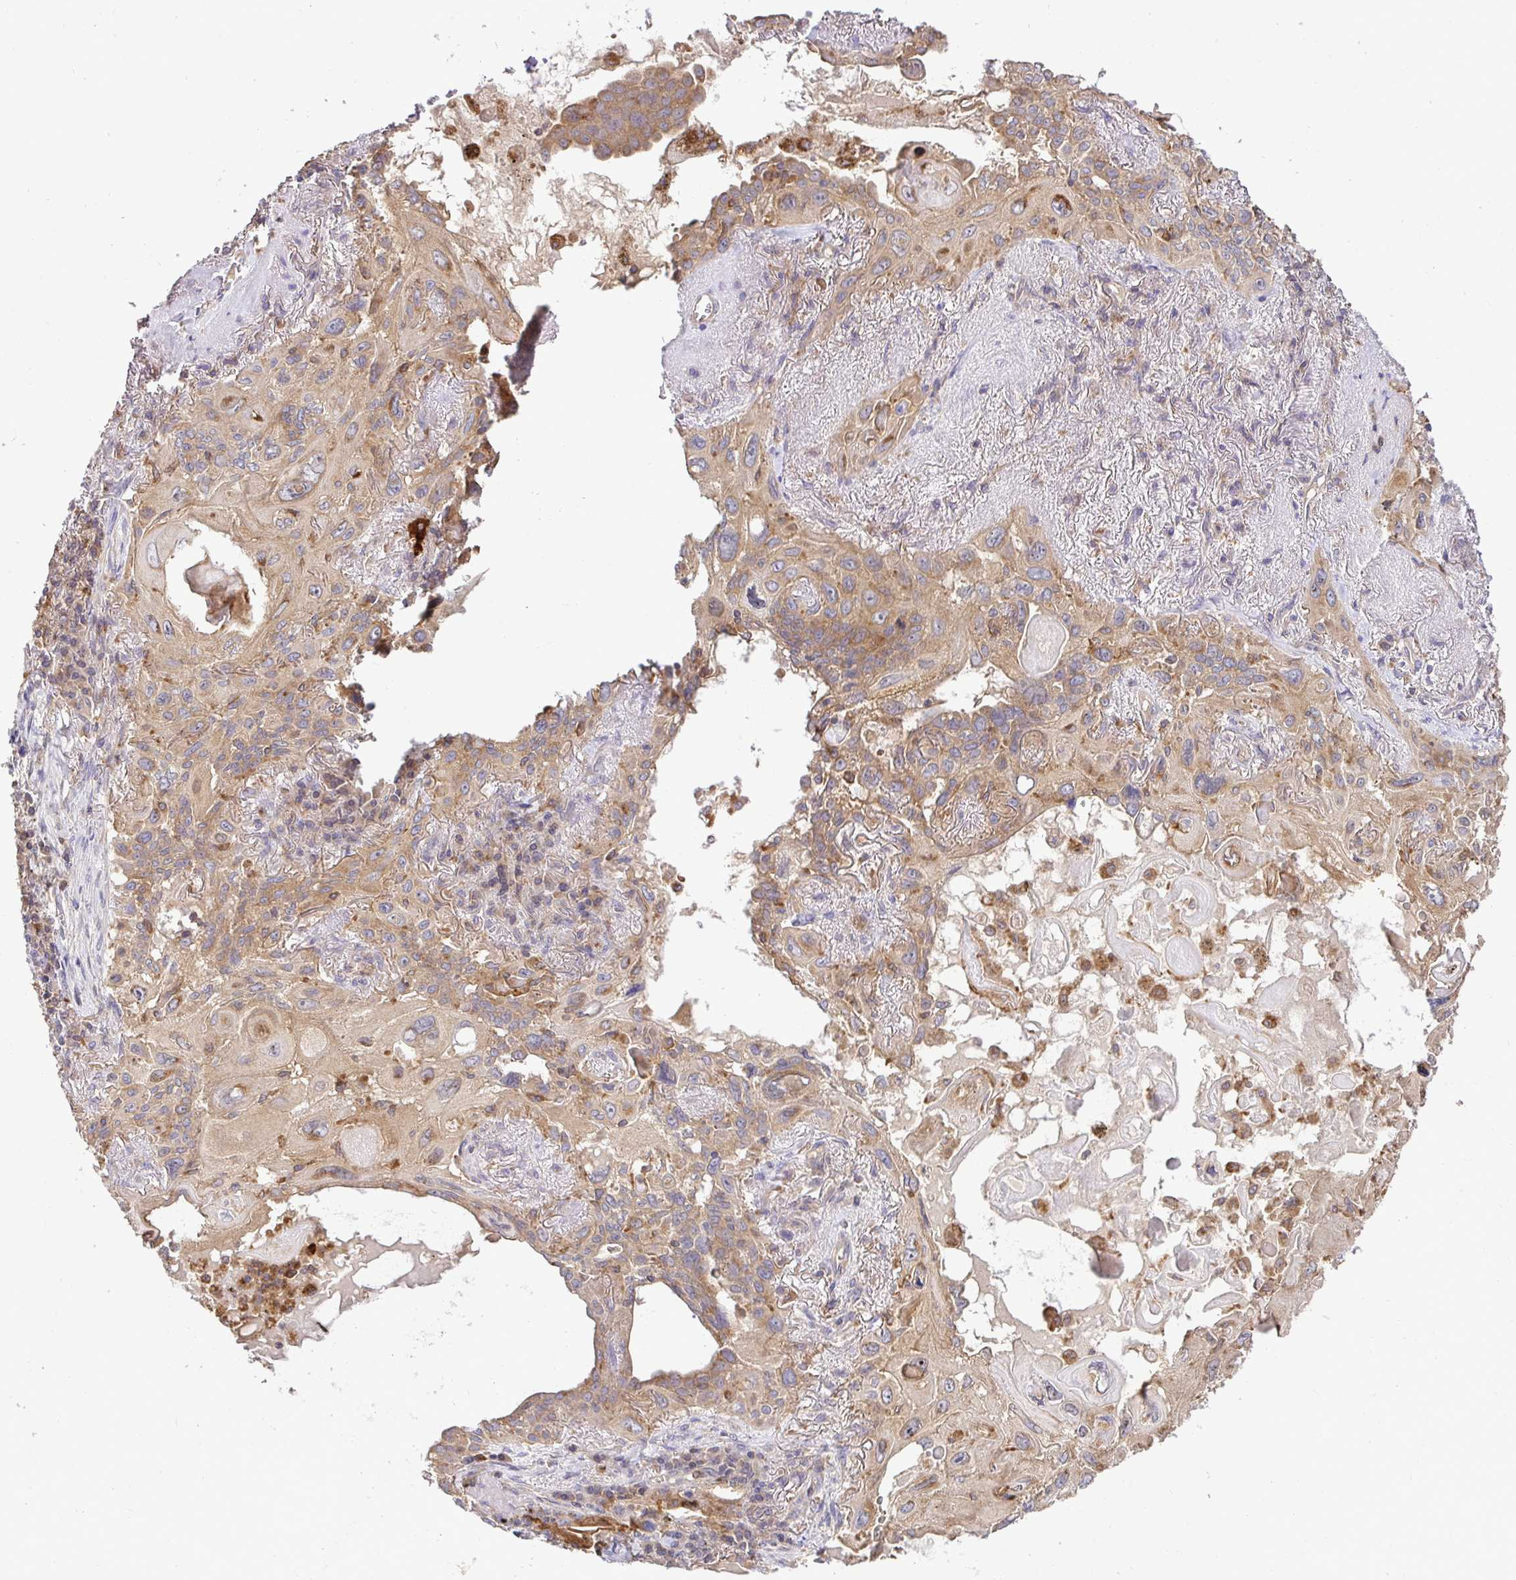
{"staining": {"intensity": "moderate", "quantity": ">75%", "location": "cytoplasmic/membranous"}, "tissue": "lung cancer", "cell_type": "Tumor cells", "image_type": "cancer", "snomed": [{"axis": "morphology", "description": "Squamous cell carcinoma, NOS"}, {"axis": "topography", "description": "Lung"}], "caption": "Immunohistochemical staining of human lung cancer displays medium levels of moderate cytoplasmic/membranous positivity in approximately >75% of tumor cells.", "gene": "ATP6V1F", "patient": {"sex": "male", "age": 79}}